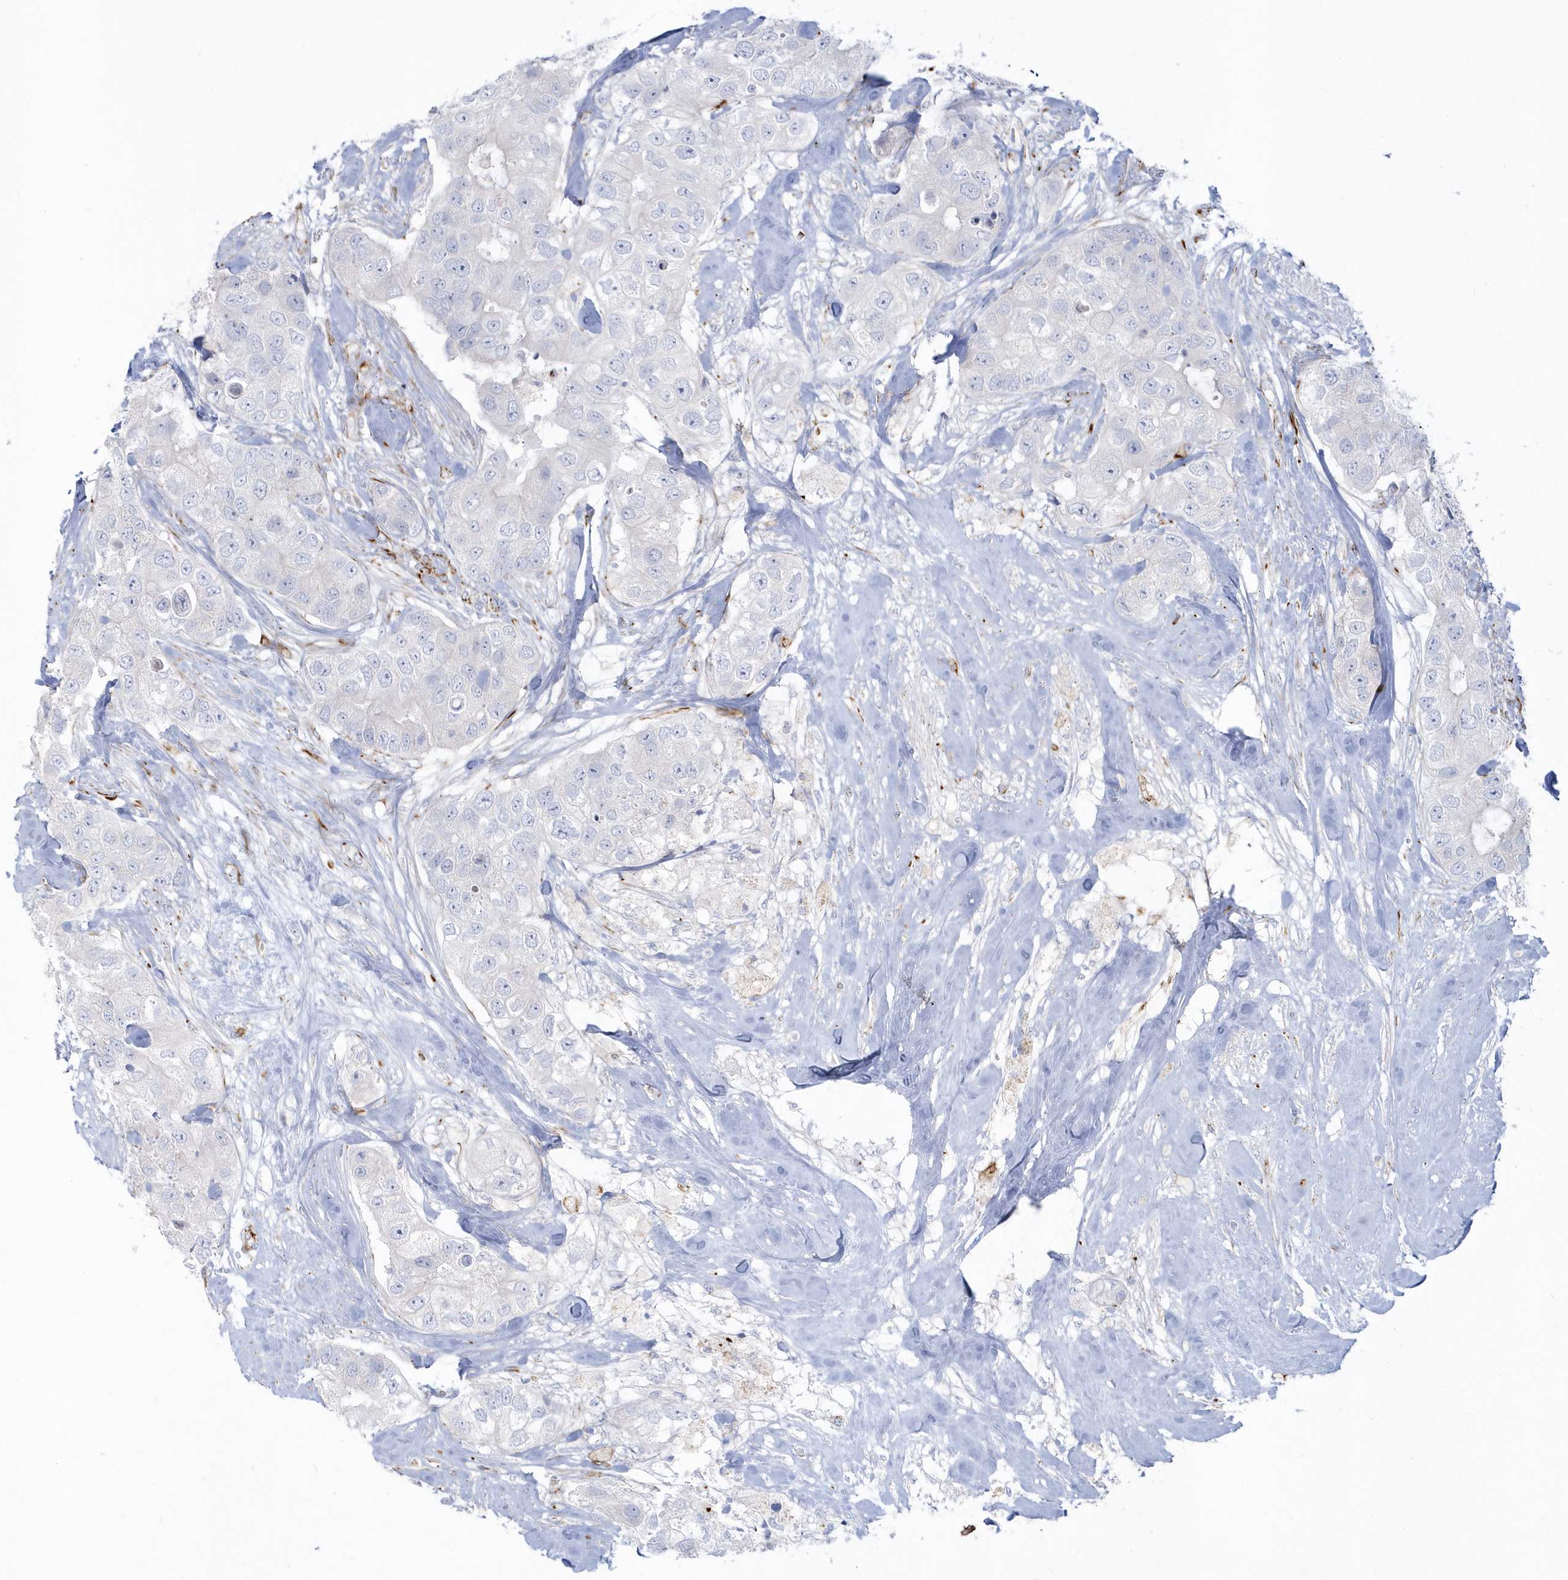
{"staining": {"intensity": "negative", "quantity": "none", "location": "none"}, "tissue": "breast cancer", "cell_type": "Tumor cells", "image_type": "cancer", "snomed": [{"axis": "morphology", "description": "Duct carcinoma"}, {"axis": "topography", "description": "Breast"}], "caption": "Immunohistochemical staining of breast cancer reveals no significant staining in tumor cells.", "gene": "PPIL6", "patient": {"sex": "female", "age": 62}}